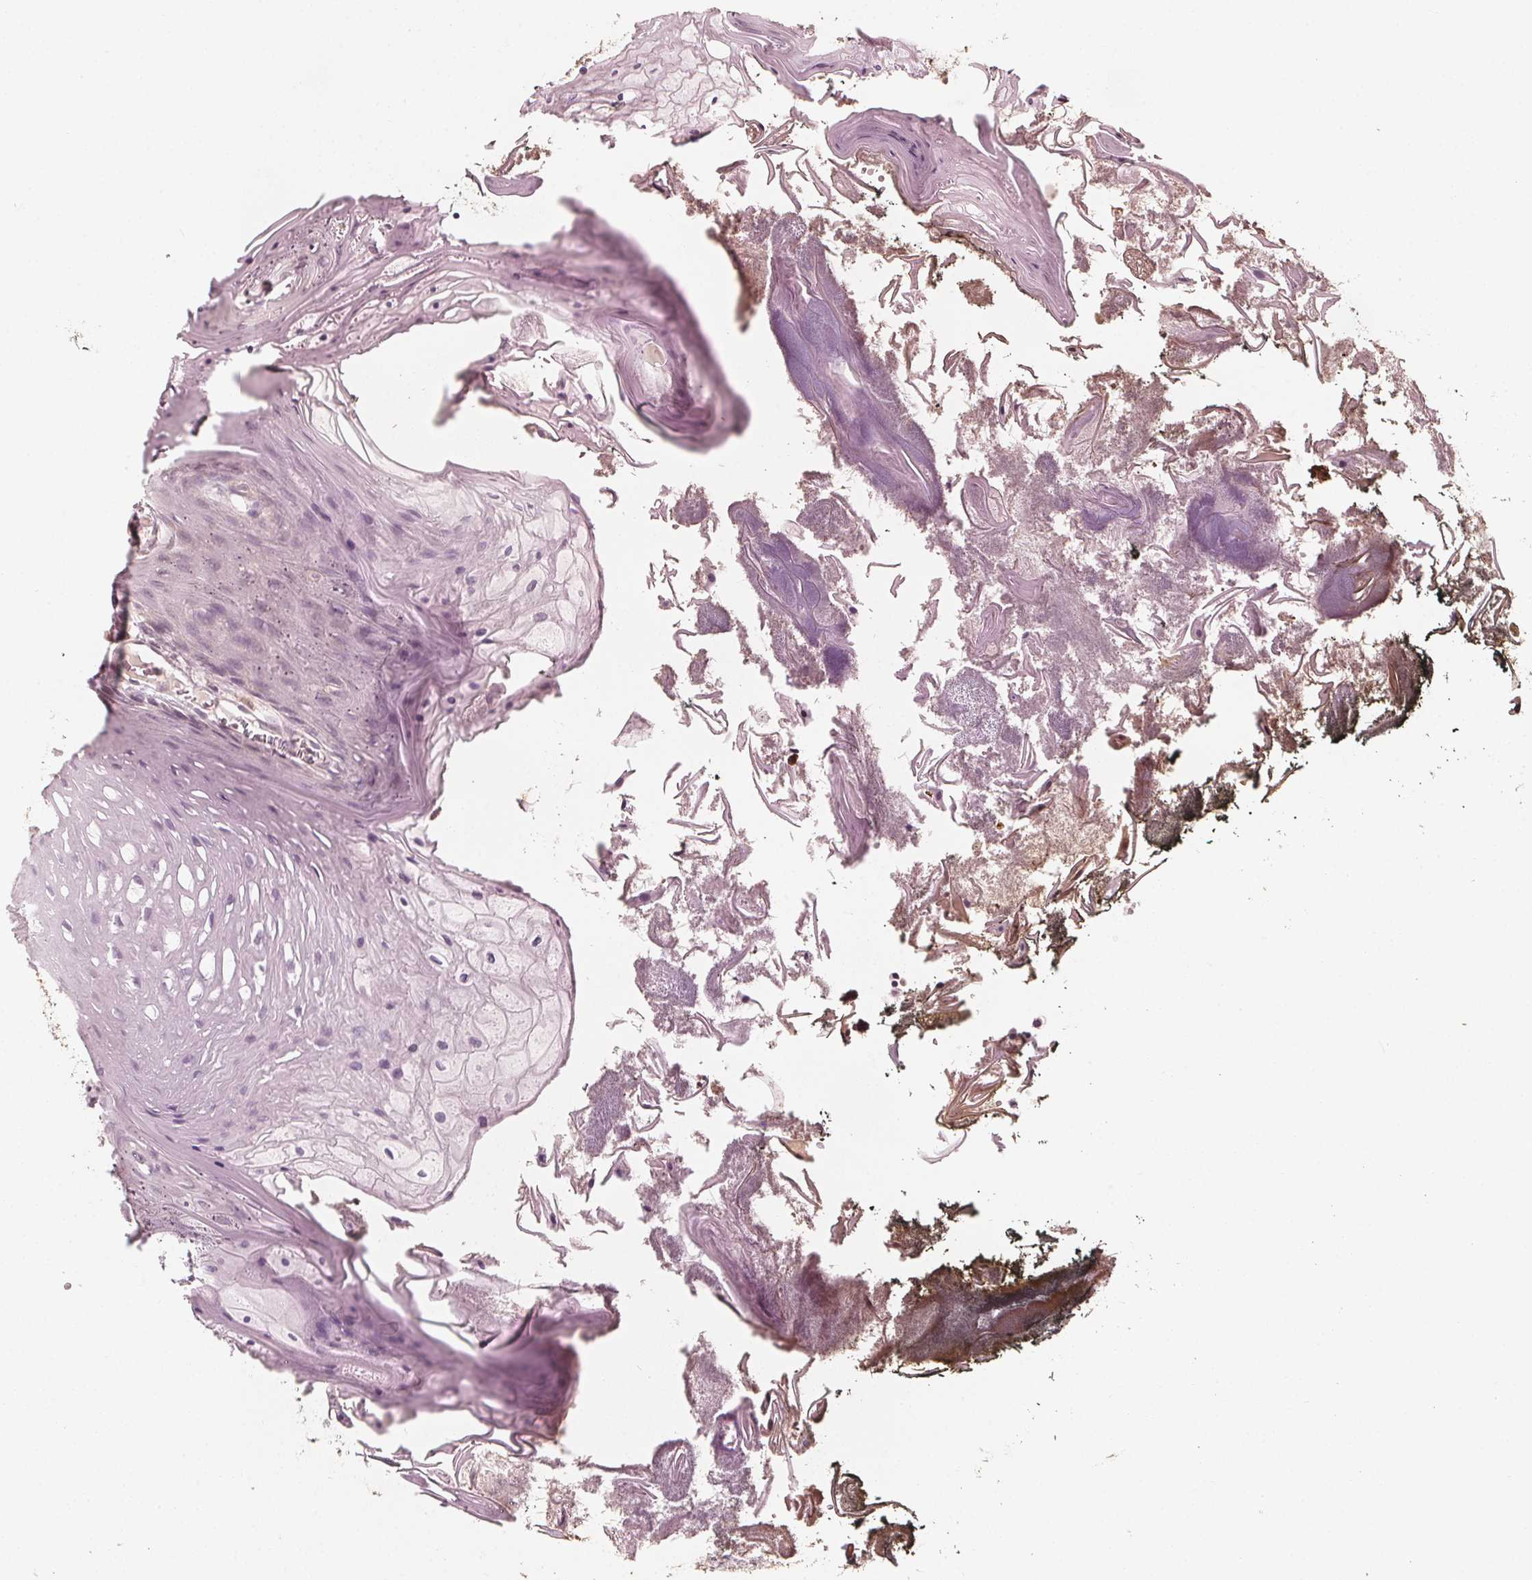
{"staining": {"intensity": "negative", "quantity": "none", "location": "none"}, "tissue": "oral mucosa", "cell_type": "Squamous epithelial cells", "image_type": "normal", "snomed": [{"axis": "morphology", "description": "Normal tissue, NOS"}, {"axis": "topography", "description": "Oral tissue"}], "caption": "DAB (3,3'-diaminobenzidine) immunohistochemical staining of normal human oral mucosa exhibits no significant positivity in squamous epithelial cells.", "gene": "AIP", "patient": {"sex": "male", "age": 9}}